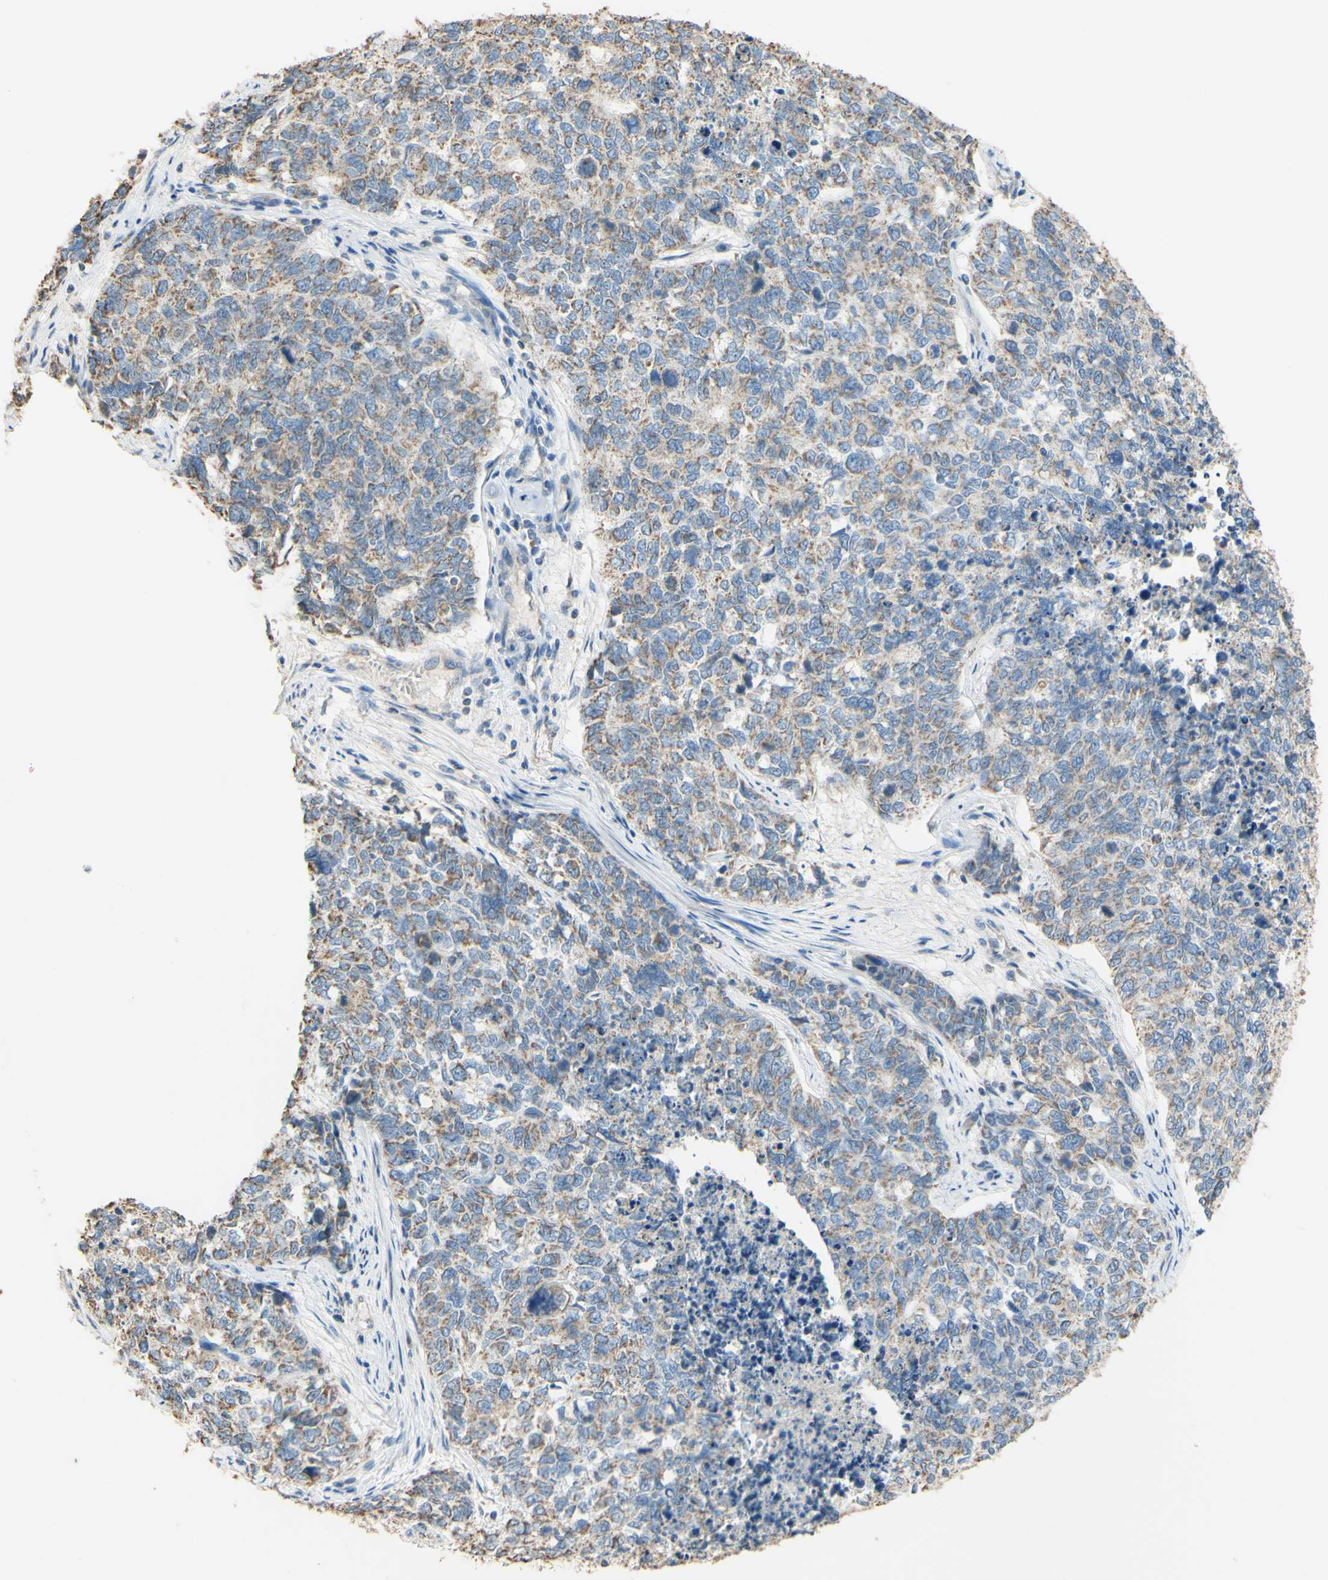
{"staining": {"intensity": "moderate", "quantity": ">75%", "location": "cytoplasmic/membranous"}, "tissue": "cervical cancer", "cell_type": "Tumor cells", "image_type": "cancer", "snomed": [{"axis": "morphology", "description": "Squamous cell carcinoma, NOS"}, {"axis": "topography", "description": "Cervix"}], "caption": "The immunohistochemical stain labels moderate cytoplasmic/membranous positivity in tumor cells of cervical cancer (squamous cell carcinoma) tissue. The staining is performed using DAB (3,3'-diaminobenzidine) brown chromogen to label protein expression. The nuclei are counter-stained blue using hematoxylin.", "gene": "PTGIS", "patient": {"sex": "female", "age": 63}}